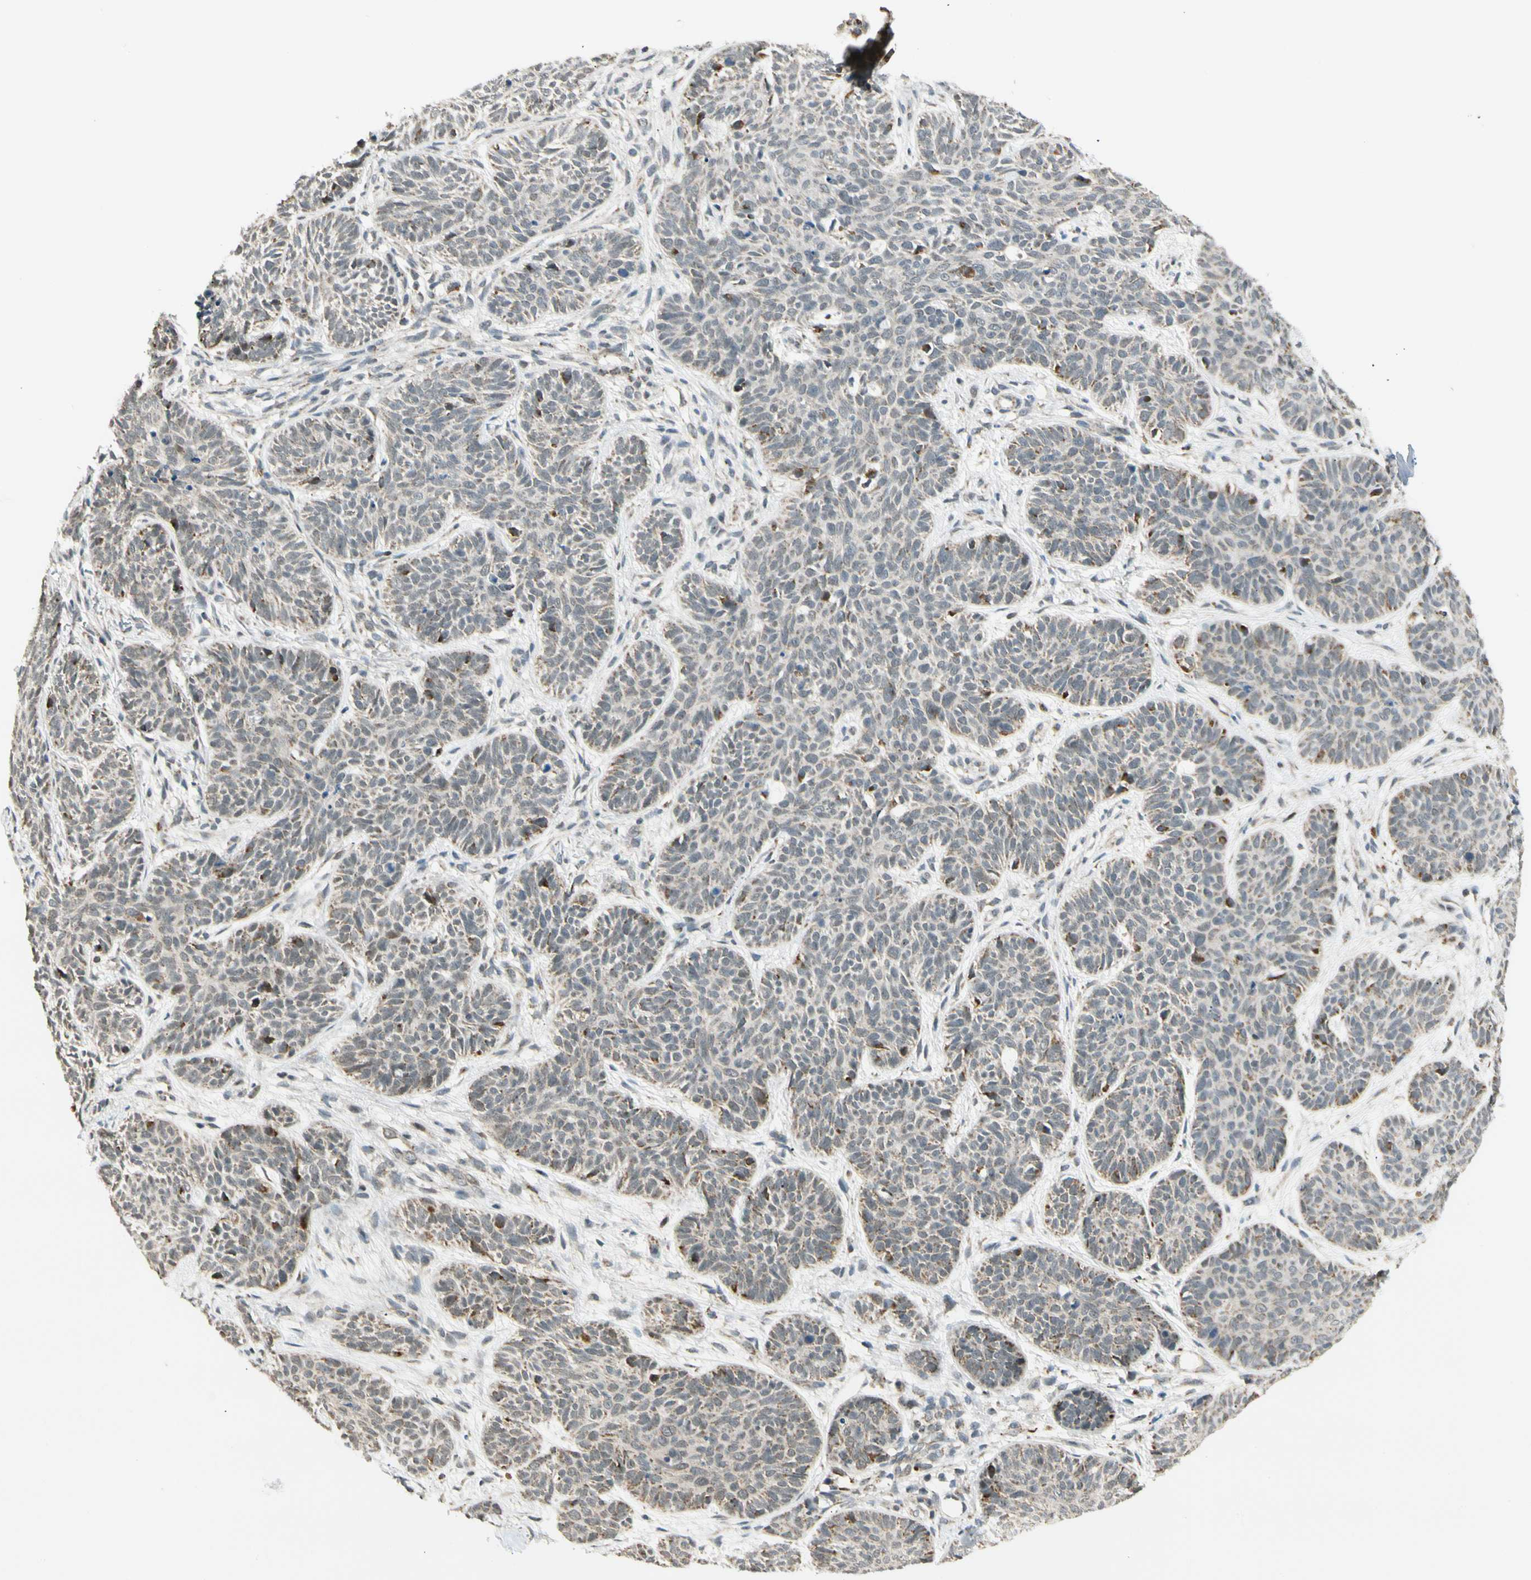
{"staining": {"intensity": "moderate", "quantity": "<25%", "location": "cytoplasmic/membranous"}, "tissue": "skin cancer", "cell_type": "Tumor cells", "image_type": "cancer", "snomed": [{"axis": "morphology", "description": "Normal tissue, NOS"}, {"axis": "morphology", "description": "Basal cell carcinoma"}, {"axis": "topography", "description": "Skin"}], "caption": "Immunohistochemistry micrograph of neoplastic tissue: skin cancer stained using immunohistochemistry (IHC) displays low levels of moderate protein expression localized specifically in the cytoplasmic/membranous of tumor cells, appearing as a cytoplasmic/membranous brown color.", "gene": "KHDC4", "patient": {"sex": "male", "age": 52}}